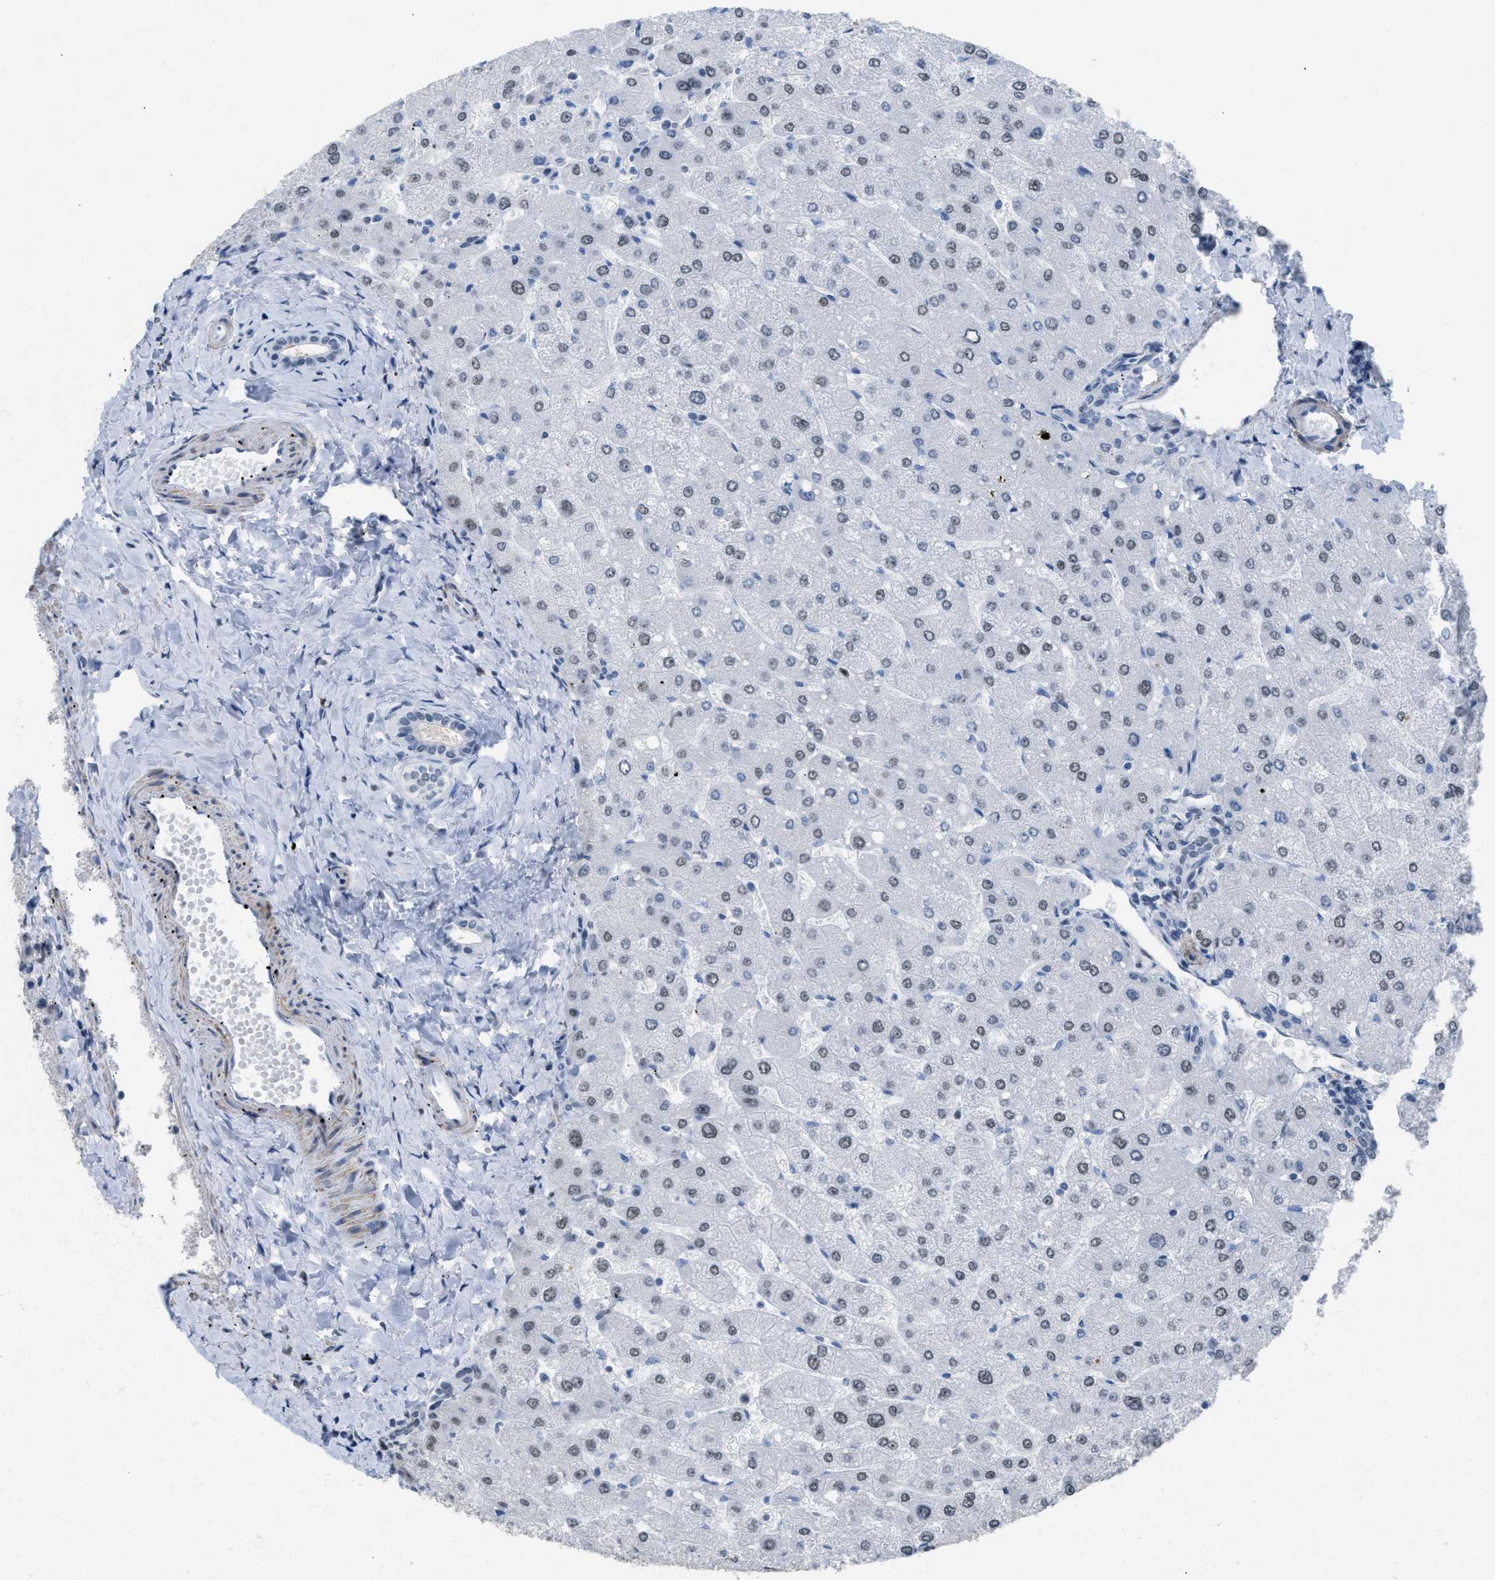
{"staining": {"intensity": "negative", "quantity": "none", "location": "none"}, "tissue": "liver", "cell_type": "Cholangiocytes", "image_type": "normal", "snomed": [{"axis": "morphology", "description": "Normal tissue, NOS"}, {"axis": "topography", "description": "Liver"}], "caption": "IHC photomicrograph of unremarkable liver: human liver stained with DAB displays no significant protein staining in cholangiocytes. Brightfield microscopy of immunohistochemistry (IHC) stained with DAB (brown) and hematoxylin (blue), captured at high magnification.", "gene": "SCAF4", "patient": {"sex": "male", "age": 55}}